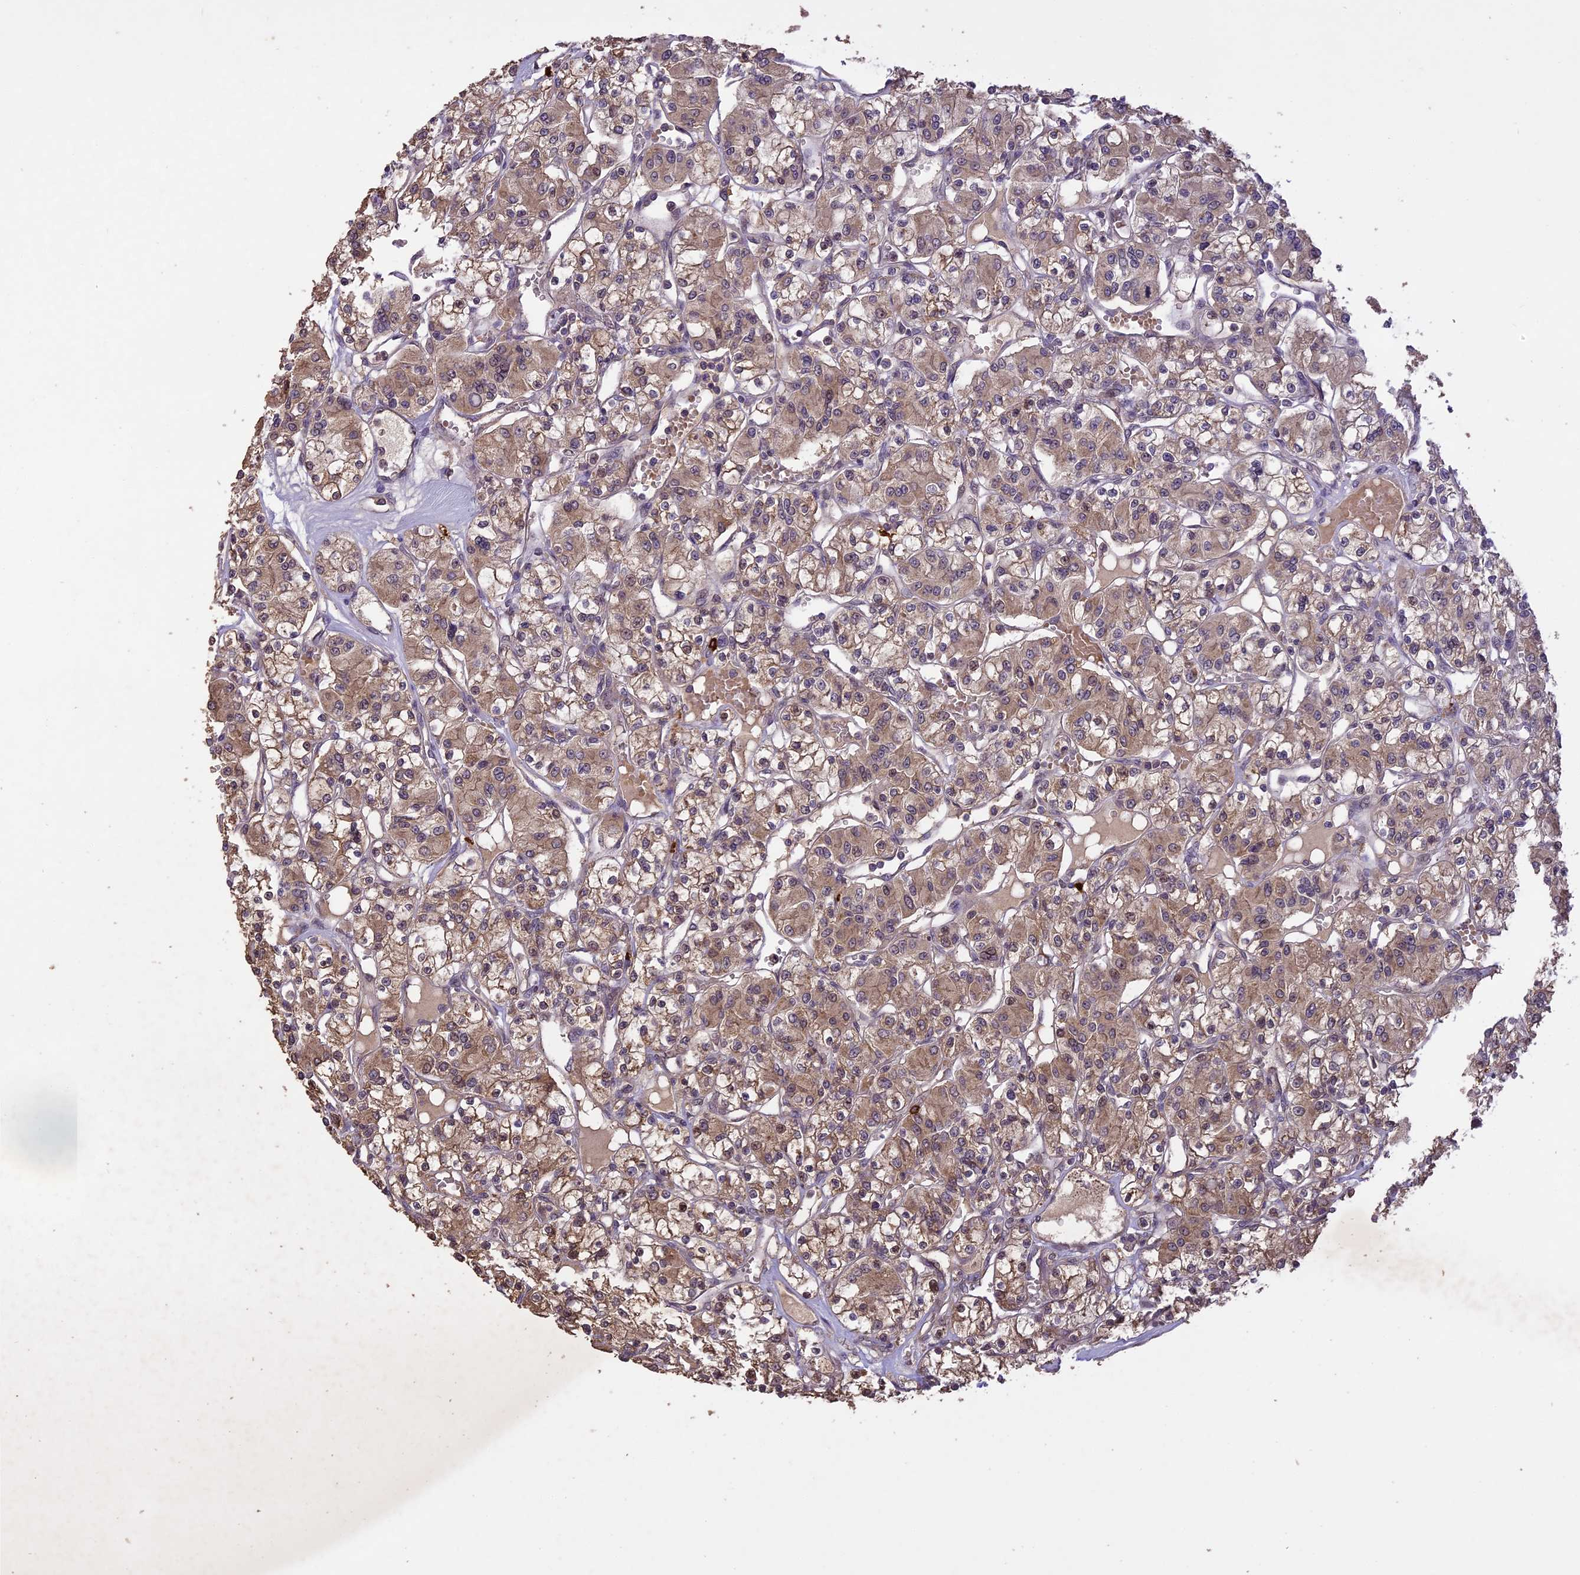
{"staining": {"intensity": "moderate", "quantity": ">75%", "location": "cytoplasmic/membranous"}, "tissue": "renal cancer", "cell_type": "Tumor cells", "image_type": "cancer", "snomed": [{"axis": "morphology", "description": "Adenocarcinoma, NOS"}, {"axis": "topography", "description": "Kidney"}], "caption": "Human renal cancer (adenocarcinoma) stained with a brown dye shows moderate cytoplasmic/membranous positive expression in about >75% of tumor cells.", "gene": "TIGD7", "patient": {"sex": "female", "age": 59}}